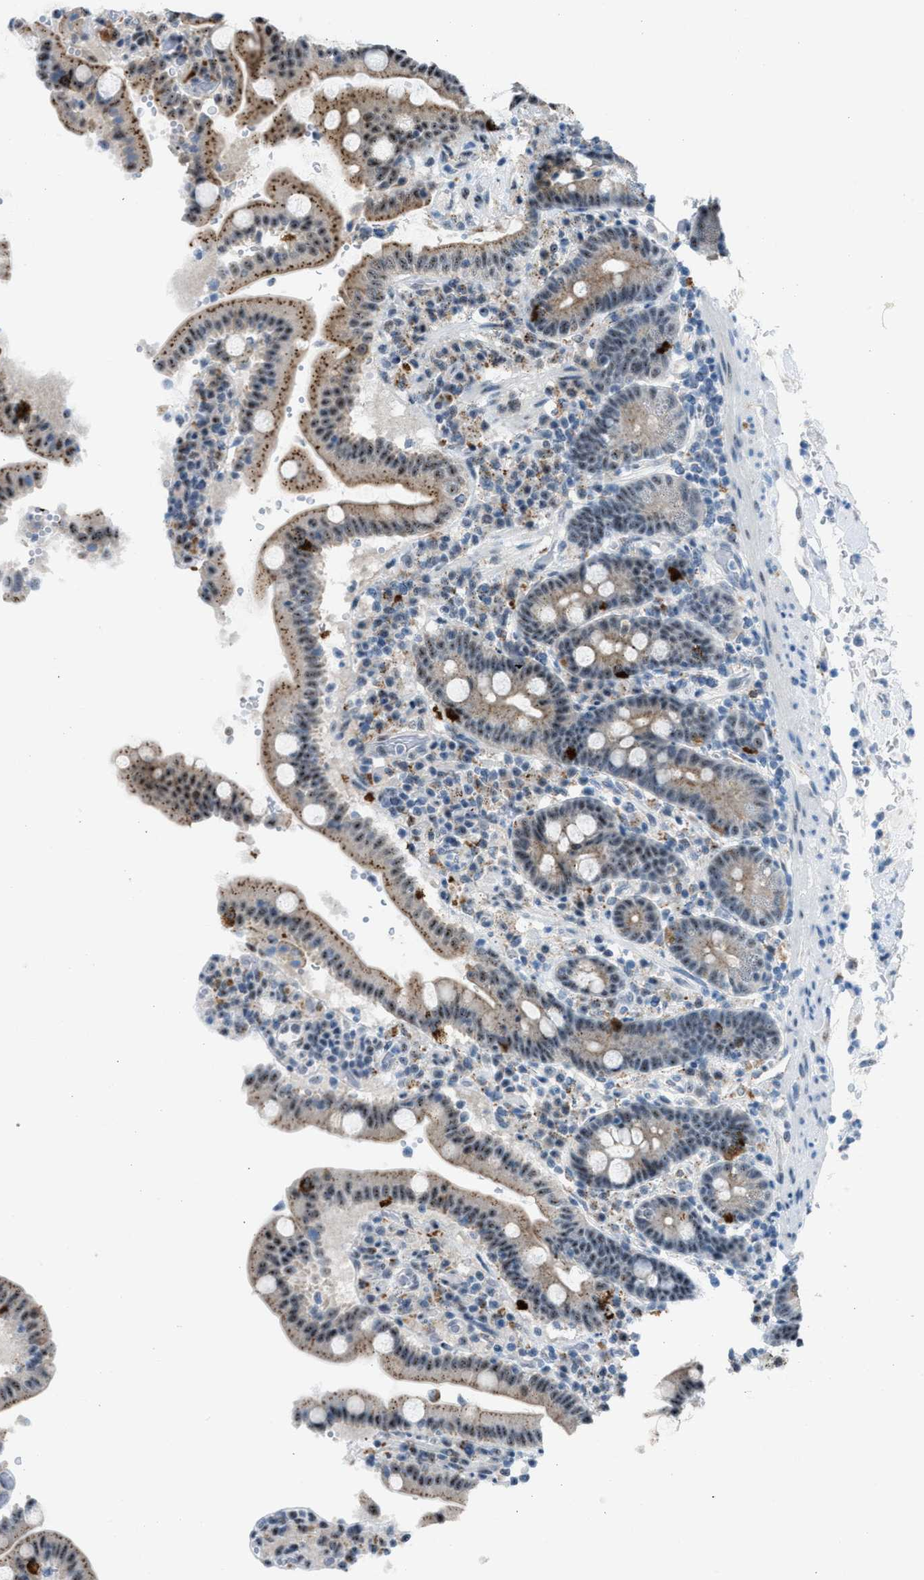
{"staining": {"intensity": "moderate", "quantity": ">75%", "location": "cytoplasmic/membranous,nuclear"}, "tissue": "duodenum", "cell_type": "Glandular cells", "image_type": "normal", "snomed": [{"axis": "morphology", "description": "Normal tissue, NOS"}, {"axis": "topography", "description": "Small intestine, NOS"}], "caption": "Immunohistochemical staining of benign duodenum reveals >75% levels of moderate cytoplasmic/membranous,nuclear protein expression in approximately >75% of glandular cells.", "gene": "CENPP", "patient": {"sex": "female", "age": 71}}